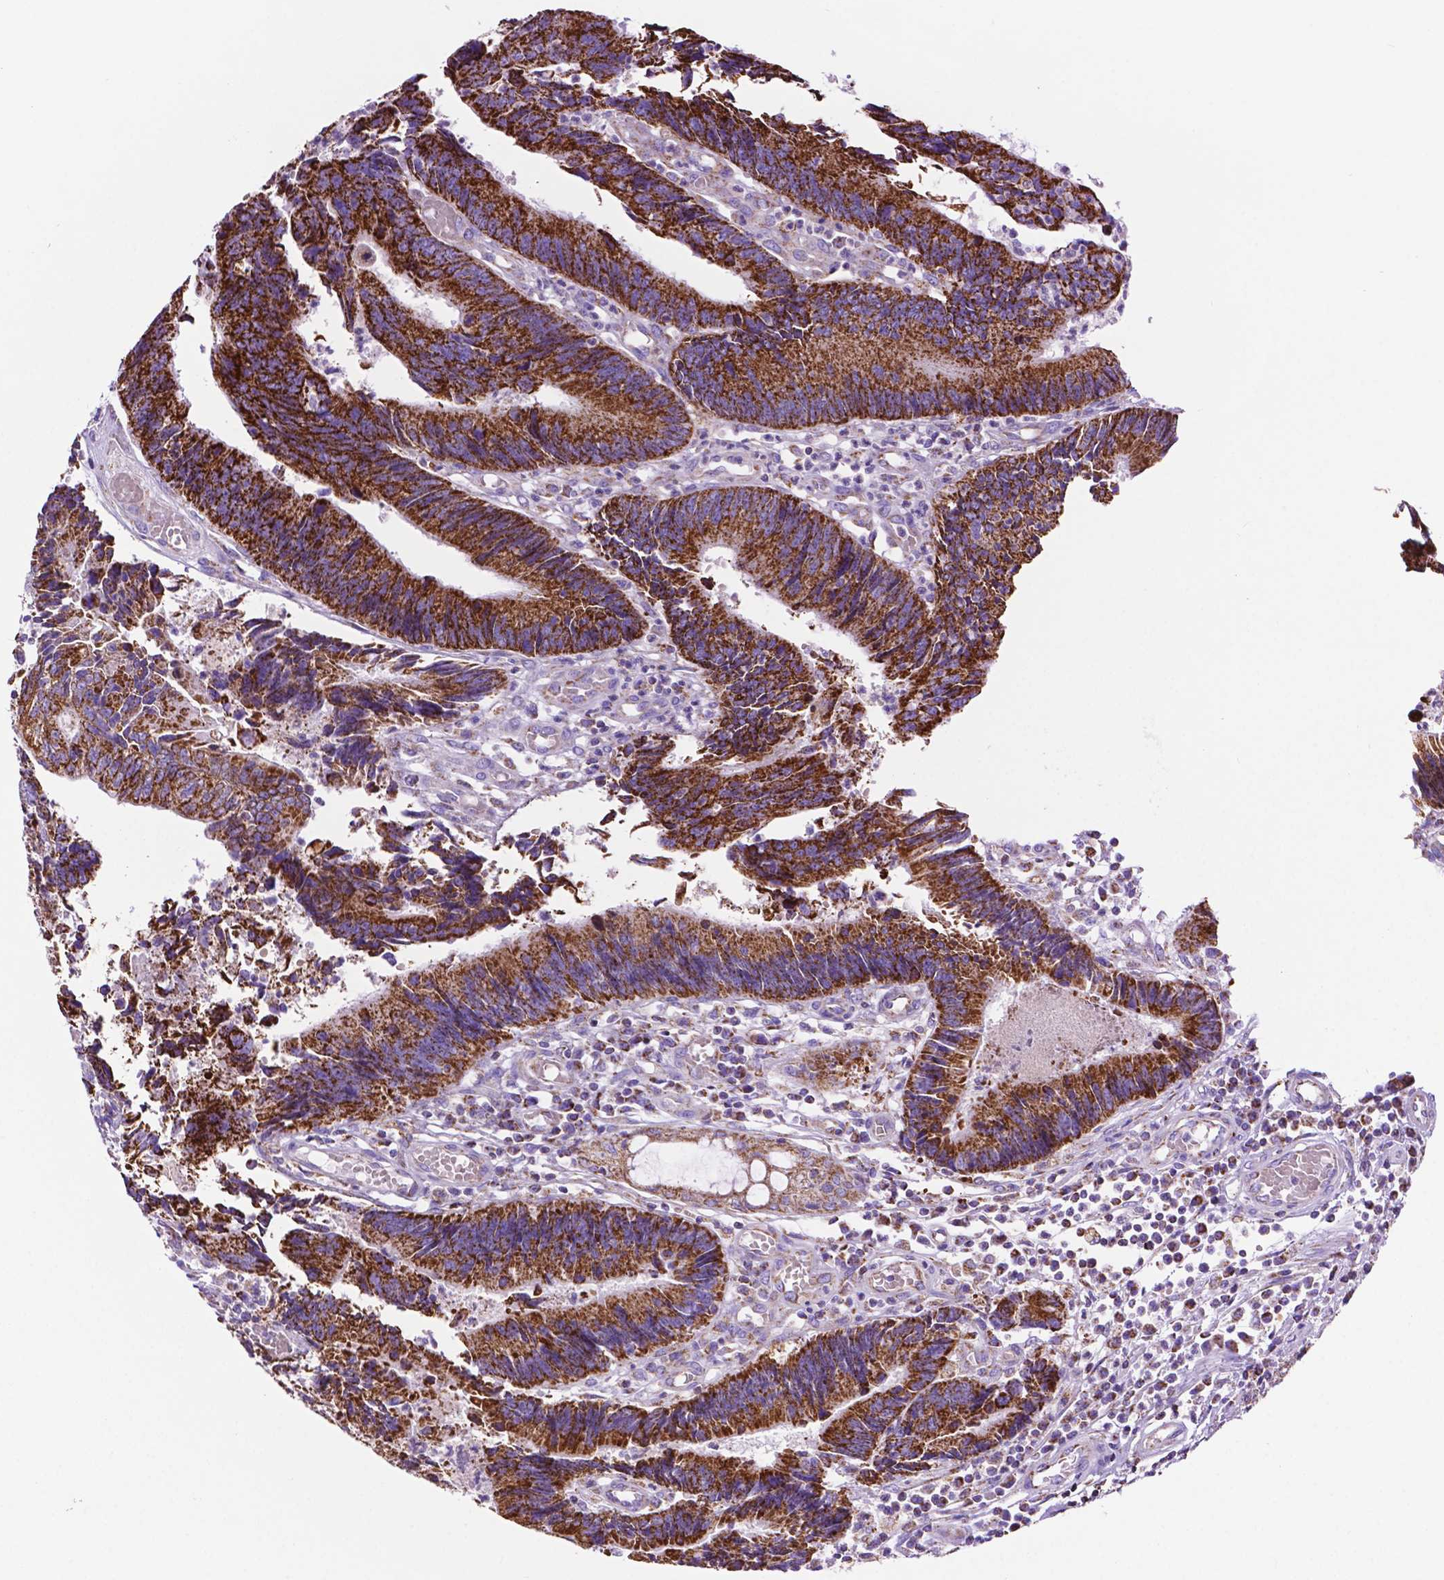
{"staining": {"intensity": "strong", "quantity": ">75%", "location": "cytoplasmic/membranous"}, "tissue": "colorectal cancer", "cell_type": "Tumor cells", "image_type": "cancer", "snomed": [{"axis": "morphology", "description": "Adenocarcinoma, NOS"}, {"axis": "topography", "description": "Colon"}], "caption": "Immunohistochemical staining of colorectal cancer displays high levels of strong cytoplasmic/membranous protein staining in about >75% of tumor cells. Immunohistochemistry stains the protein of interest in brown and the nuclei are stained blue.", "gene": "GDPD5", "patient": {"sex": "female", "age": 67}}